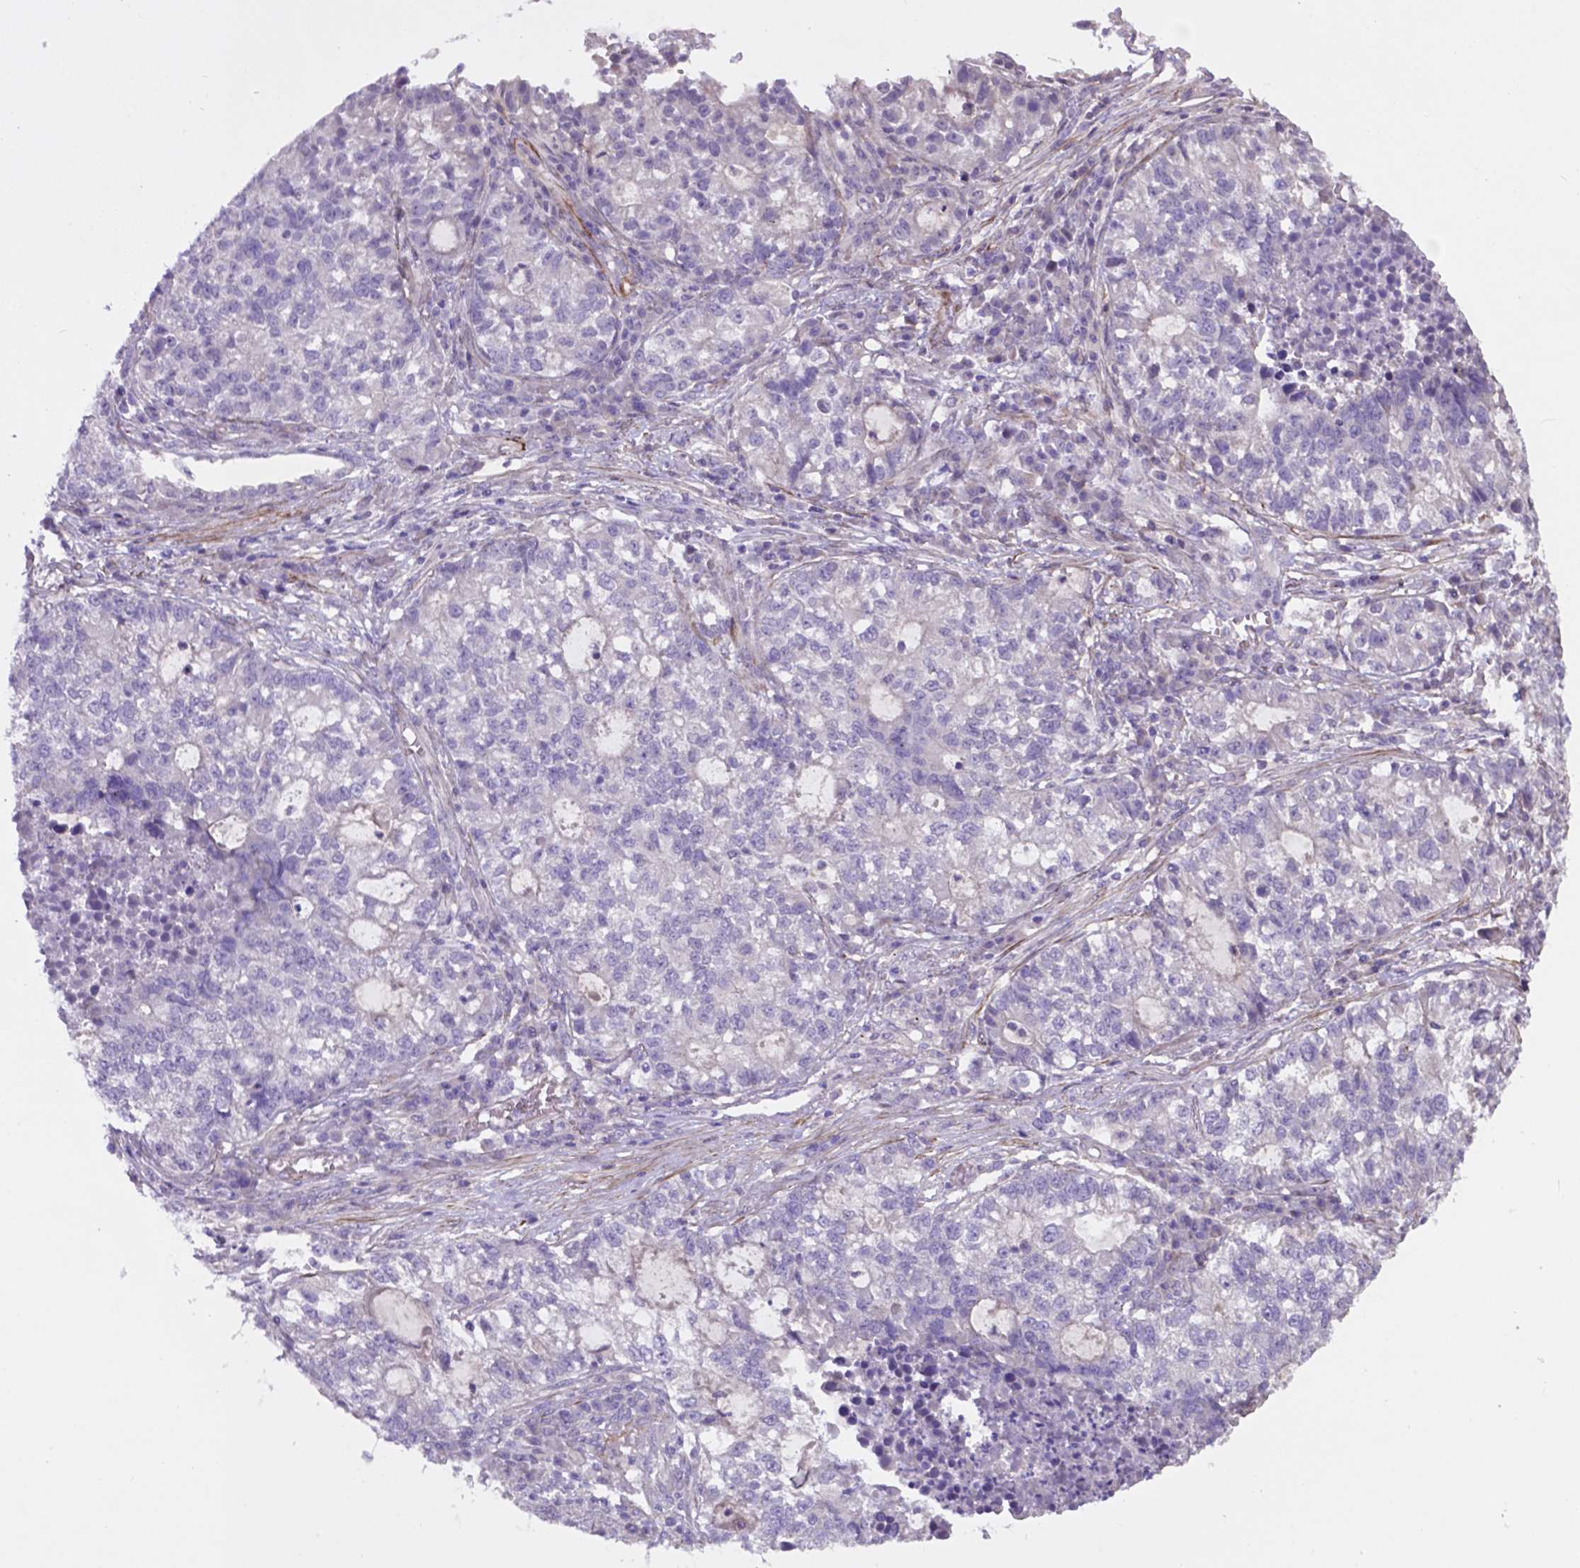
{"staining": {"intensity": "negative", "quantity": "none", "location": "none"}, "tissue": "lung cancer", "cell_type": "Tumor cells", "image_type": "cancer", "snomed": [{"axis": "morphology", "description": "Adenocarcinoma, NOS"}, {"axis": "topography", "description": "Lung"}], "caption": "Tumor cells are negative for protein expression in human lung cancer (adenocarcinoma).", "gene": "PFKFB4", "patient": {"sex": "male", "age": 57}}